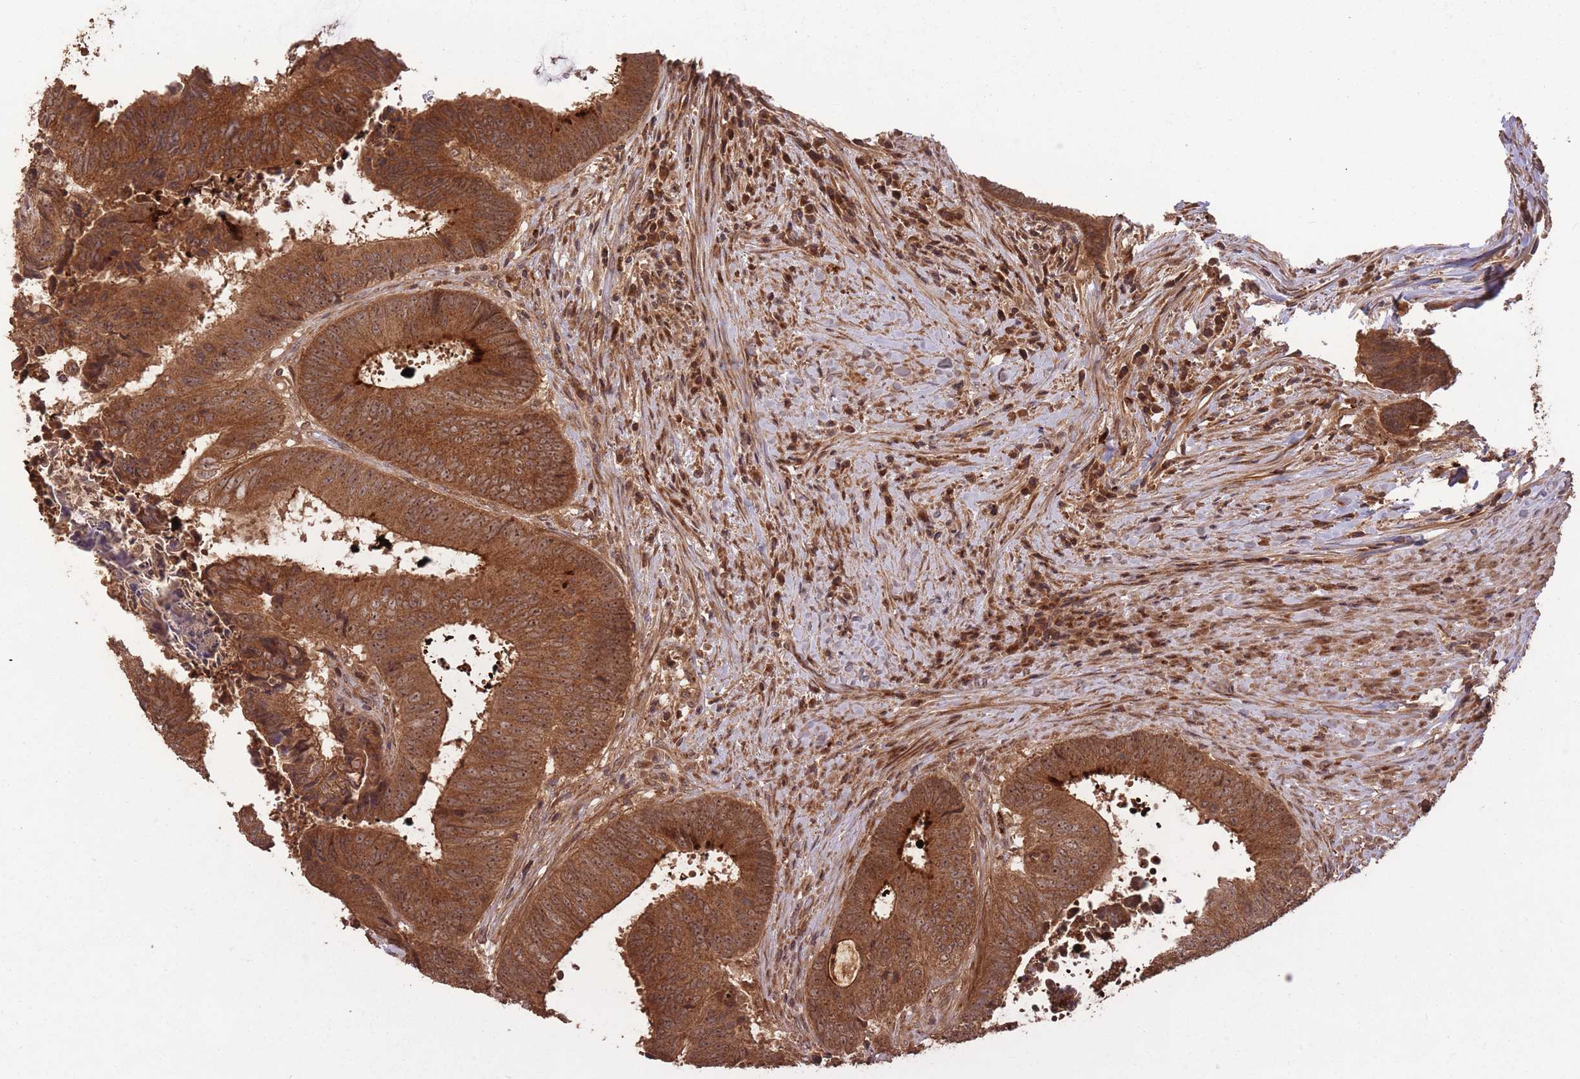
{"staining": {"intensity": "strong", "quantity": ">75%", "location": "cytoplasmic/membranous,nuclear"}, "tissue": "colorectal cancer", "cell_type": "Tumor cells", "image_type": "cancer", "snomed": [{"axis": "morphology", "description": "Adenocarcinoma, NOS"}, {"axis": "topography", "description": "Rectum"}], "caption": "Colorectal cancer (adenocarcinoma) tissue demonstrates strong cytoplasmic/membranous and nuclear positivity in approximately >75% of tumor cells, visualized by immunohistochemistry.", "gene": "ERBB3", "patient": {"sex": "male", "age": 72}}